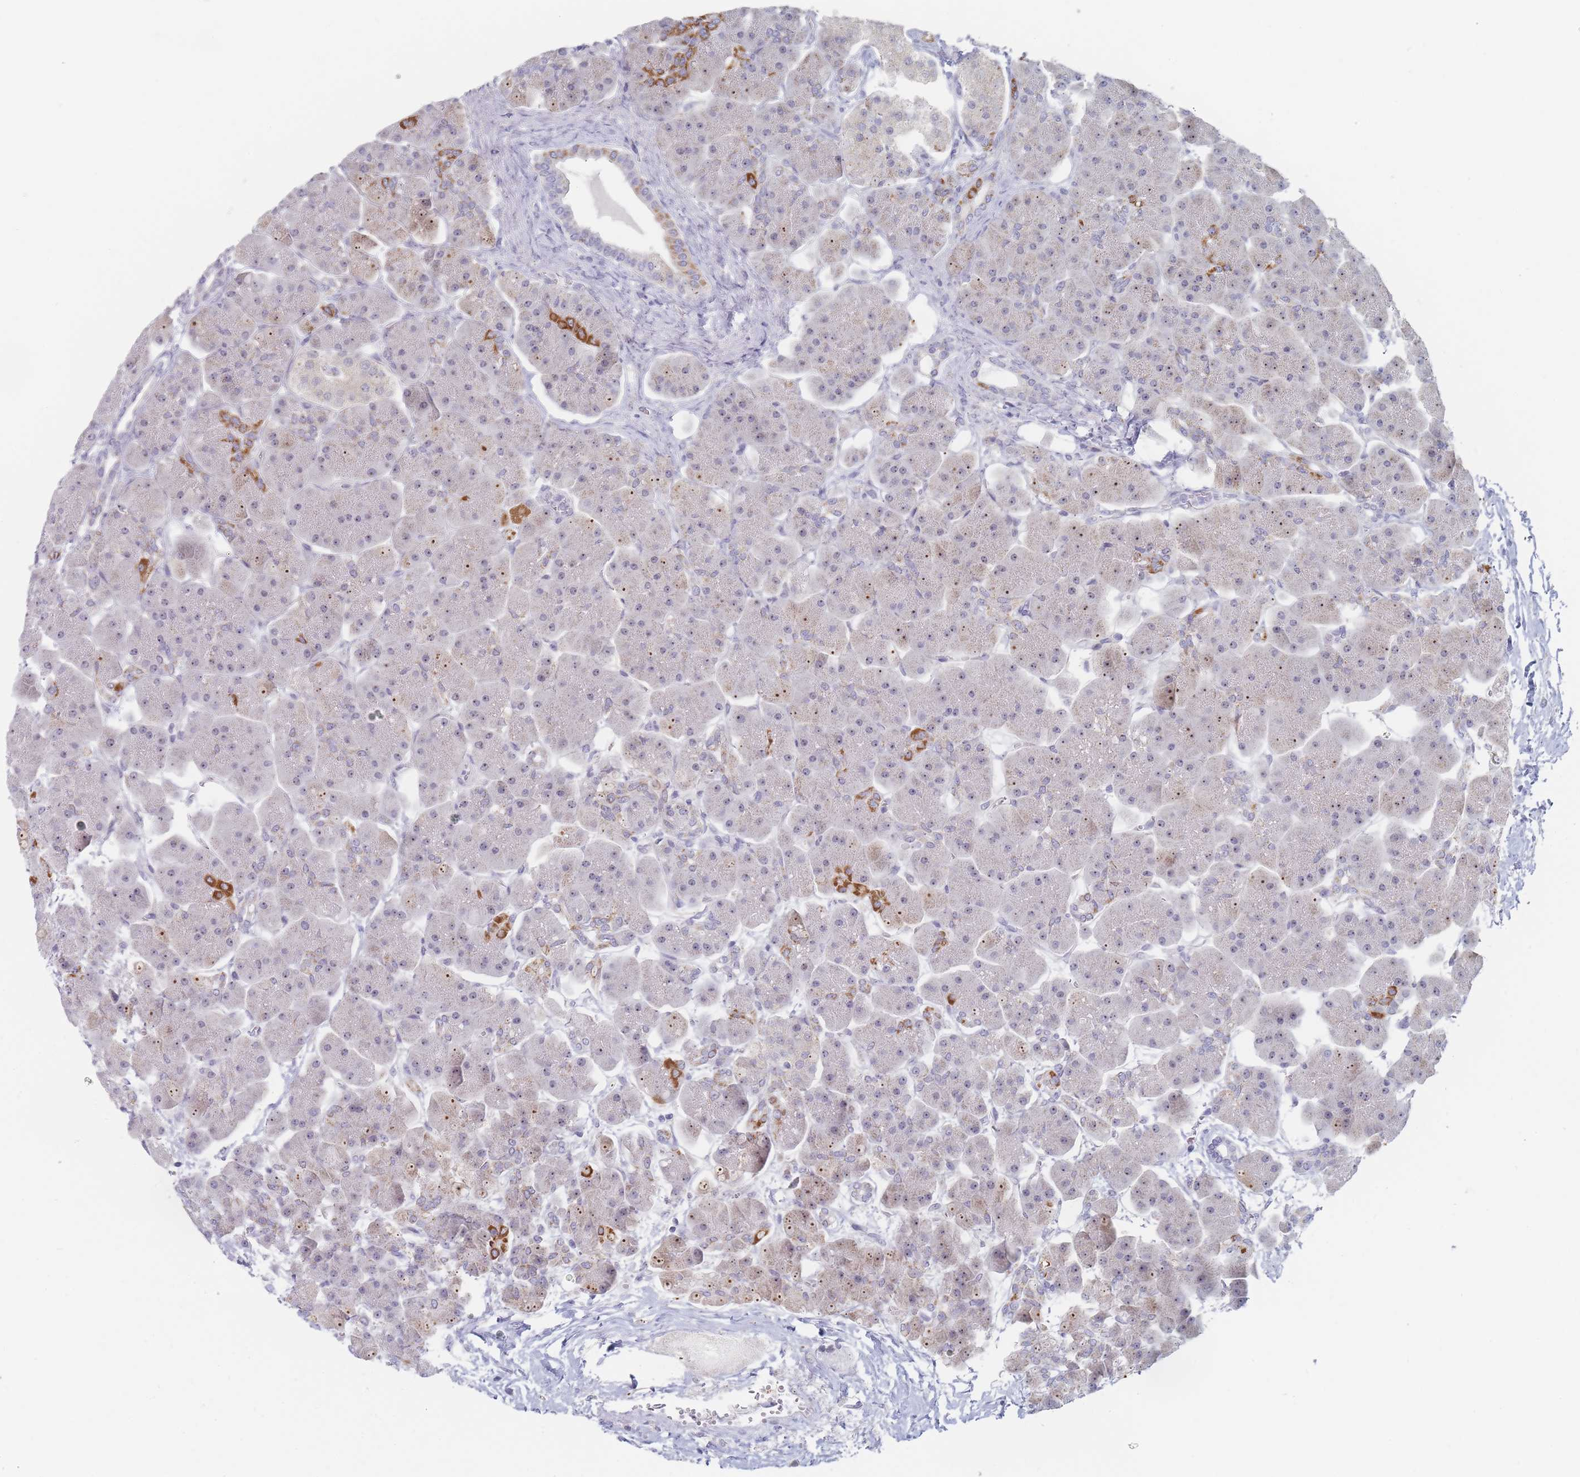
{"staining": {"intensity": "strong", "quantity": "<25%", "location": "cytoplasmic/membranous,nuclear"}, "tissue": "pancreas", "cell_type": "Exocrine glandular cells", "image_type": "normal", "snomed": [{"axis": "morphology", "description": "Normal tissue, NOS"}, {"axis": "topography", "description": "Pancreas"}], "caption": "Immunohistochemistry (DAB (3,3'-diaminobenzidine)) staining of normal human pancreas displays strong cytoplasmic/membranous,nuclear protein positivity in approximately <25% of exocrine glandular cells. The protein is shown in brown color, while the nuclei are stained blue.", "gene": "RNF8", "patient": {"sex": "male", "age": 66}}